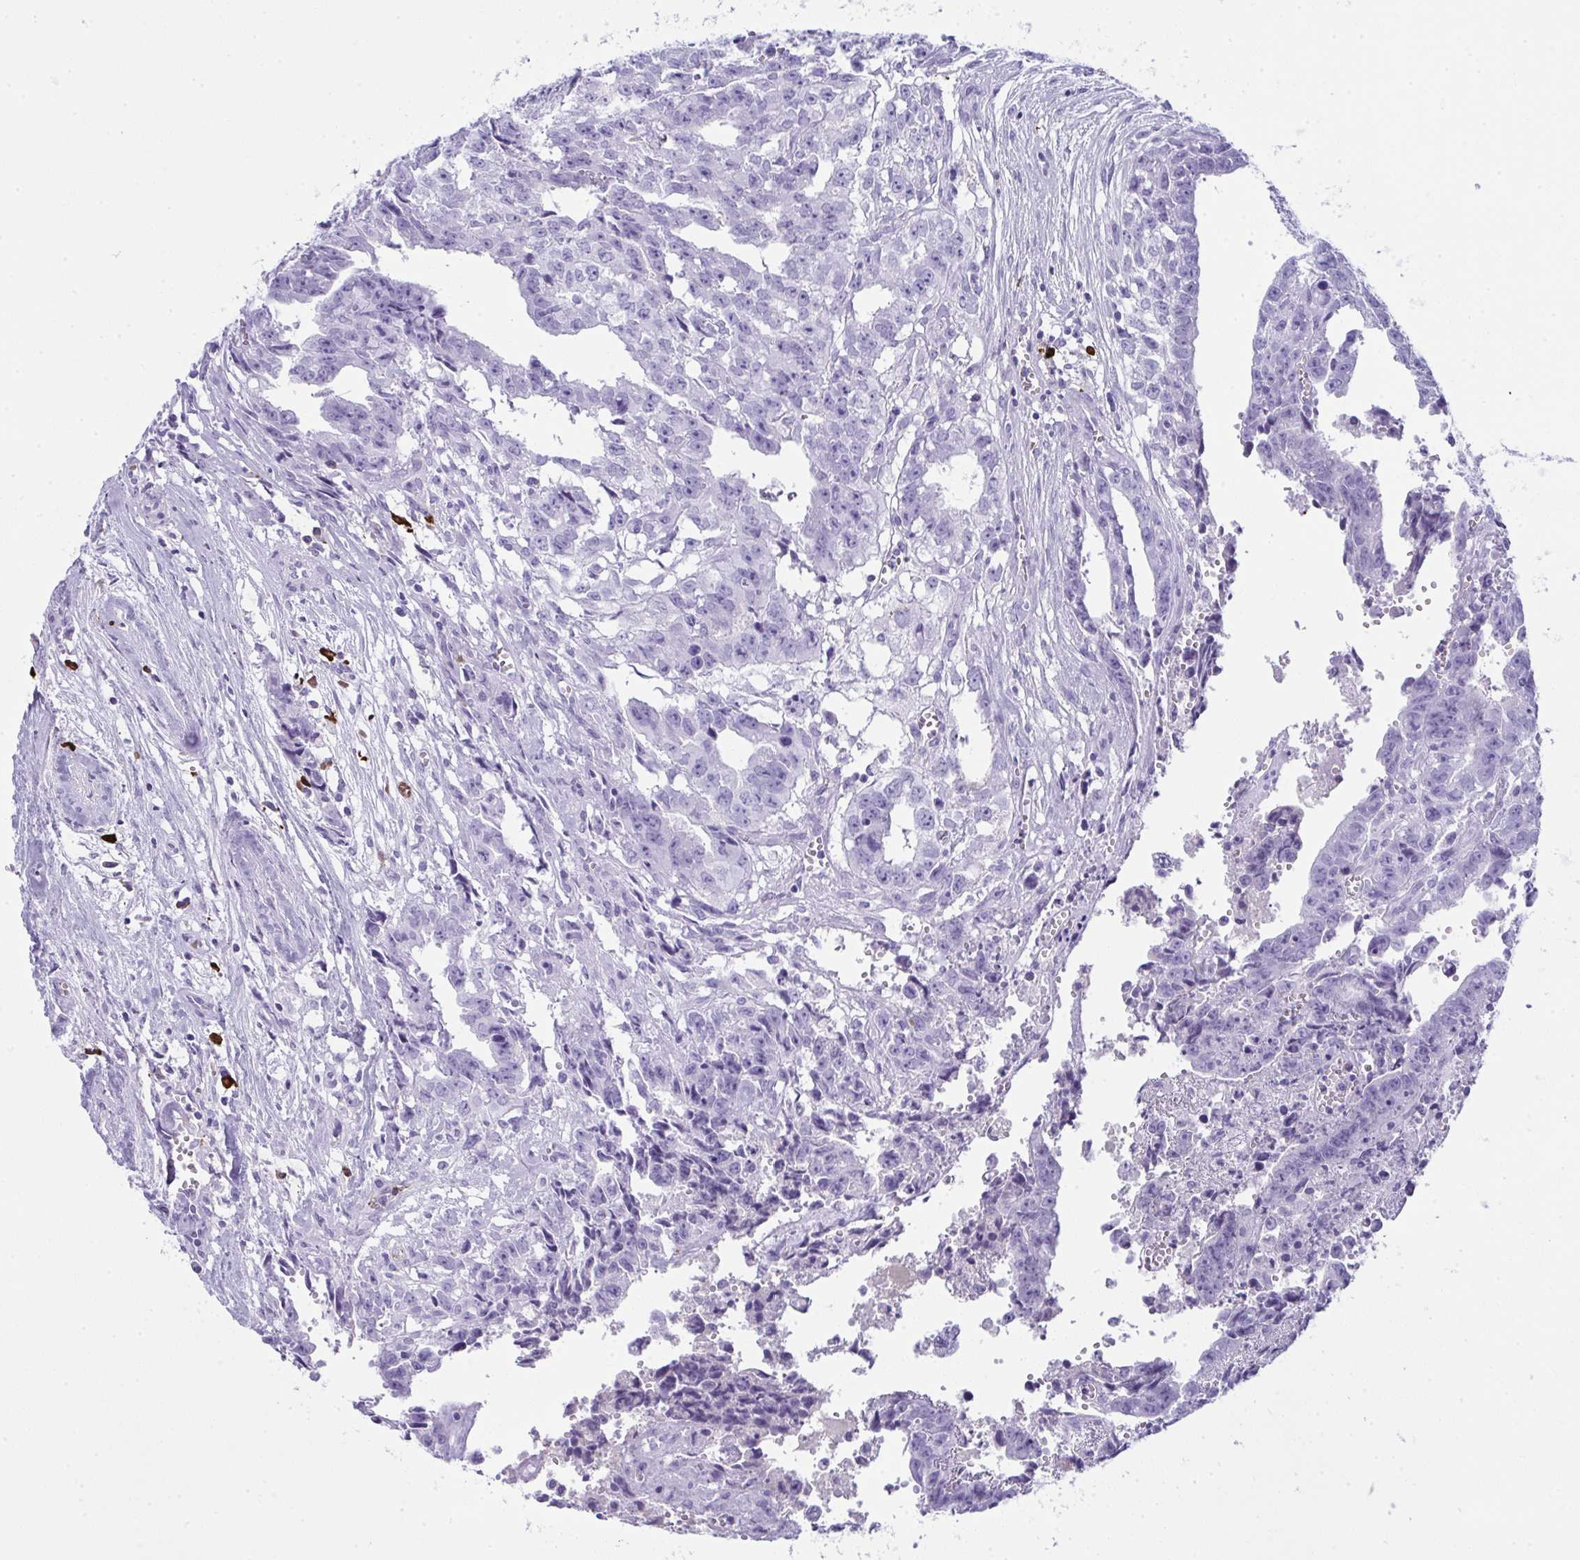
{"staining": {"intensity": "negative", "quantity": "none", "location": "none"}, "tissue": "testis cancer", "cell_type": "Tumor cells", "image_type": "cancer", "snomed": [{"axis": "morphology", "description": "Carcinoma, Embryonal, NOS"}, {"axis": "morphology", "description": "Teratoma, malignant, NOS"}, {"axis": "topography", "description": "Testis"}], "caption": "Protein analysis of testis teratoma (malignant) shows no significant expression in tumor cells.", "gene": "JCHAIN", "patient": {"sex": "male", "age": 24}}